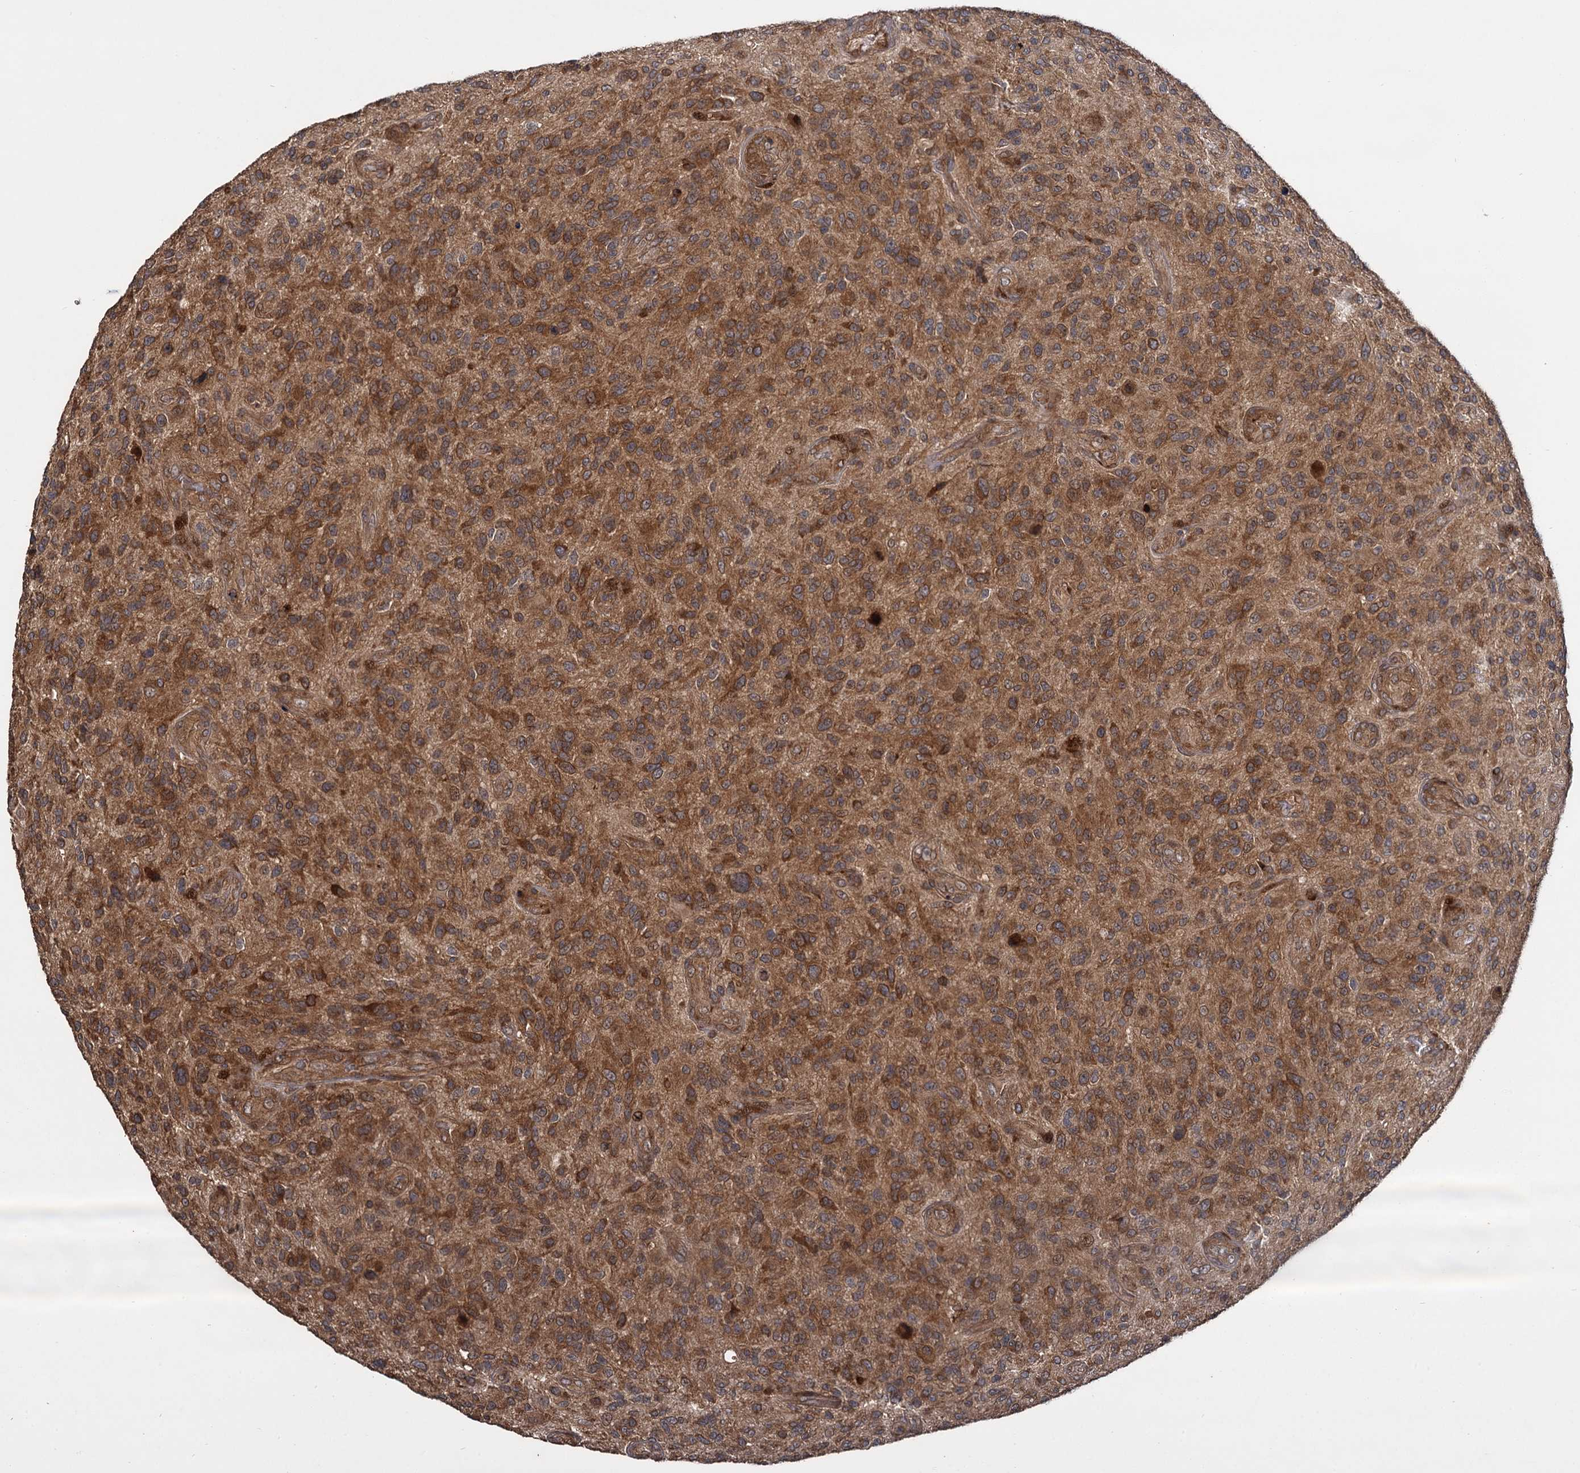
{"staining": {"intensity": "moderate", "quantity": ">75%", "location": "cytoplasmic/membranous"}, "tissue": "glioma", "cell_type": "Tumor cells", "image_type": "cancer", "snomed": [{"axis": "morphology", "description": "Glioma, malignant, High grade"}, {"axis": "topography", "description": "Brain"}], "caption": "Human high-grade glioma (malignant) stained with a protein marker demonstrates moderate staining in tumor cells.", "gene": "INPPL1", "patient": {"sex": "male", "age": 47}}